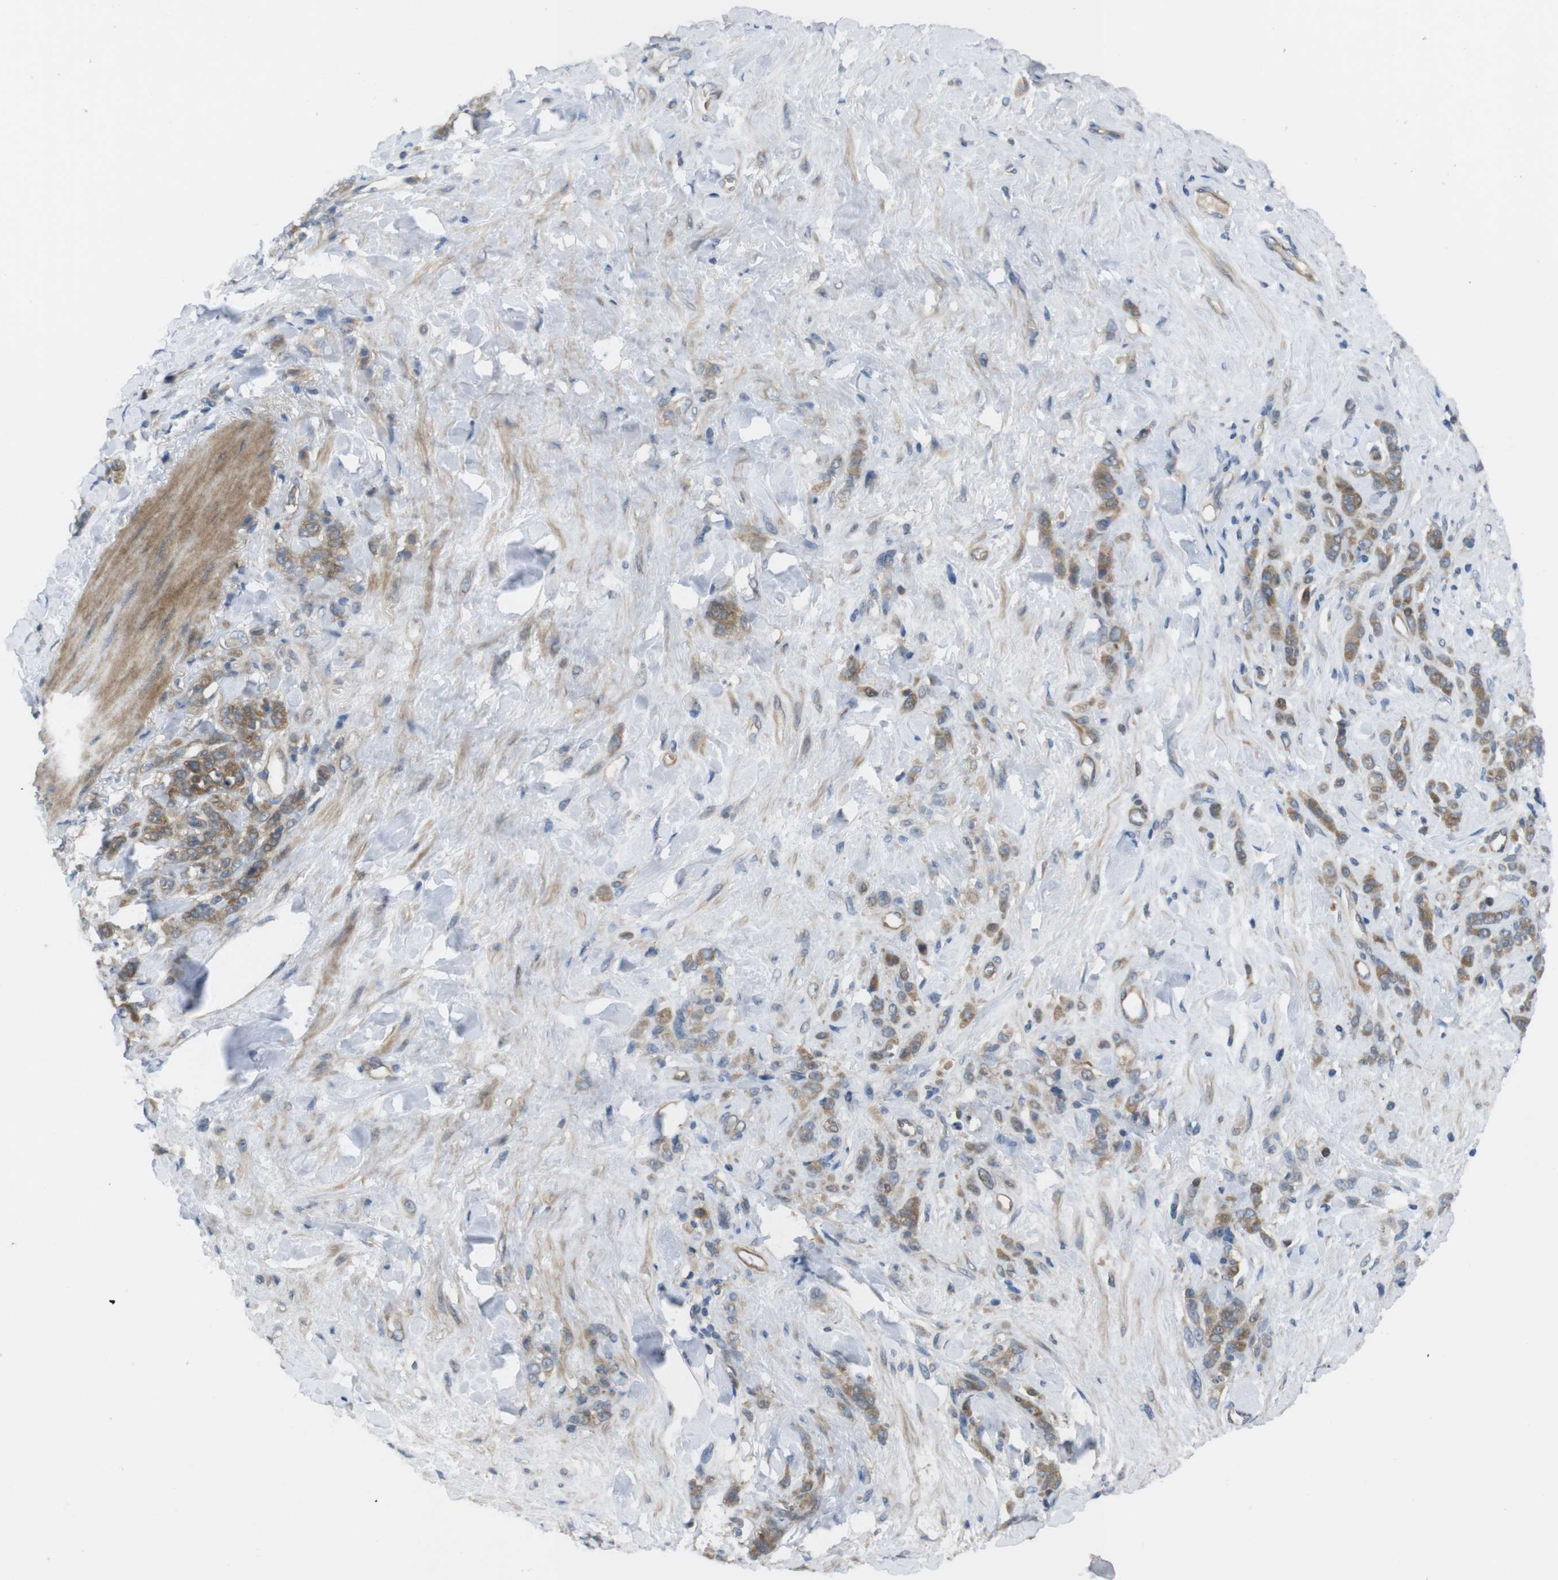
{"staining": {"intensity": "moderate", "quantity": ">75%", "location": "cytoplasmic/membranous"}, "tissue": "stomach cancer", "cell_type": "Tumor cells", "image_type": "cancer", "snomed": [{"axis": "morphology", "description": "Adenocarcinoma, NOS"}, {"axis": "topography", "description": "Stomach"}], "caption": "Immunohistochemistry (DAB) staining of human stomach cancer displays moderate cytoplasmic/membranous protein positivity in approximately >75% of tumor cells.", "gene": "MTHFD1", "patient": {"sex": "male", "age": 82}}